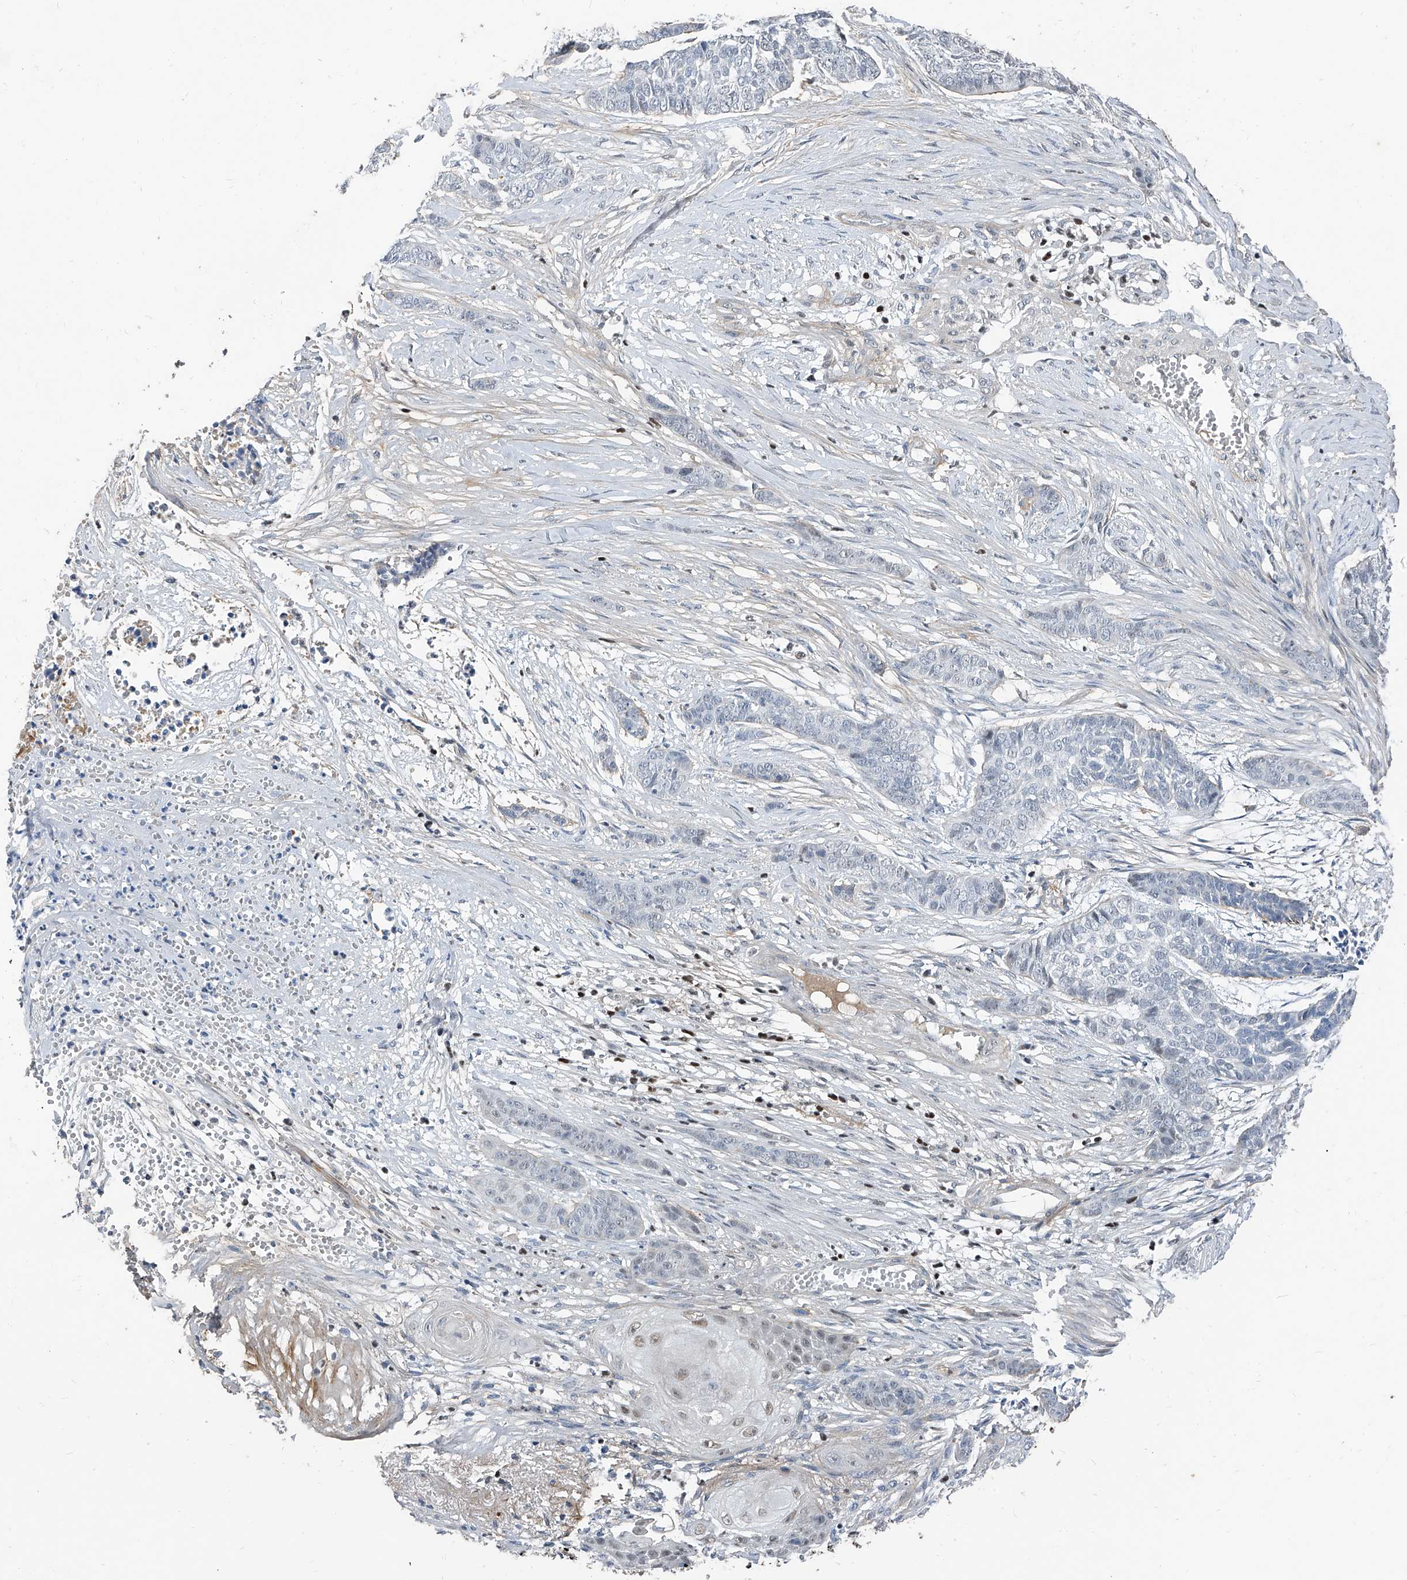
{"staining": {"intensity": "negative", "quantity": "none", "location": "none"}, "tissue": "skin cancer", "cell_type": "Tumor cells", "image_type": "cancer", "snomed": [{"axis": "morphology", "description": "Basal cell carcinoma"}, {"axis": "topography", "description": "Skin"}], "caption": "An immunohistochemistry (IHC) image of skin basal cell carcinoma is shown. There is no staining in tumor cells of skin basal cell carcinoma.", "gene": "HOXA3", "patient": {"sex": "female", "age": 64}}